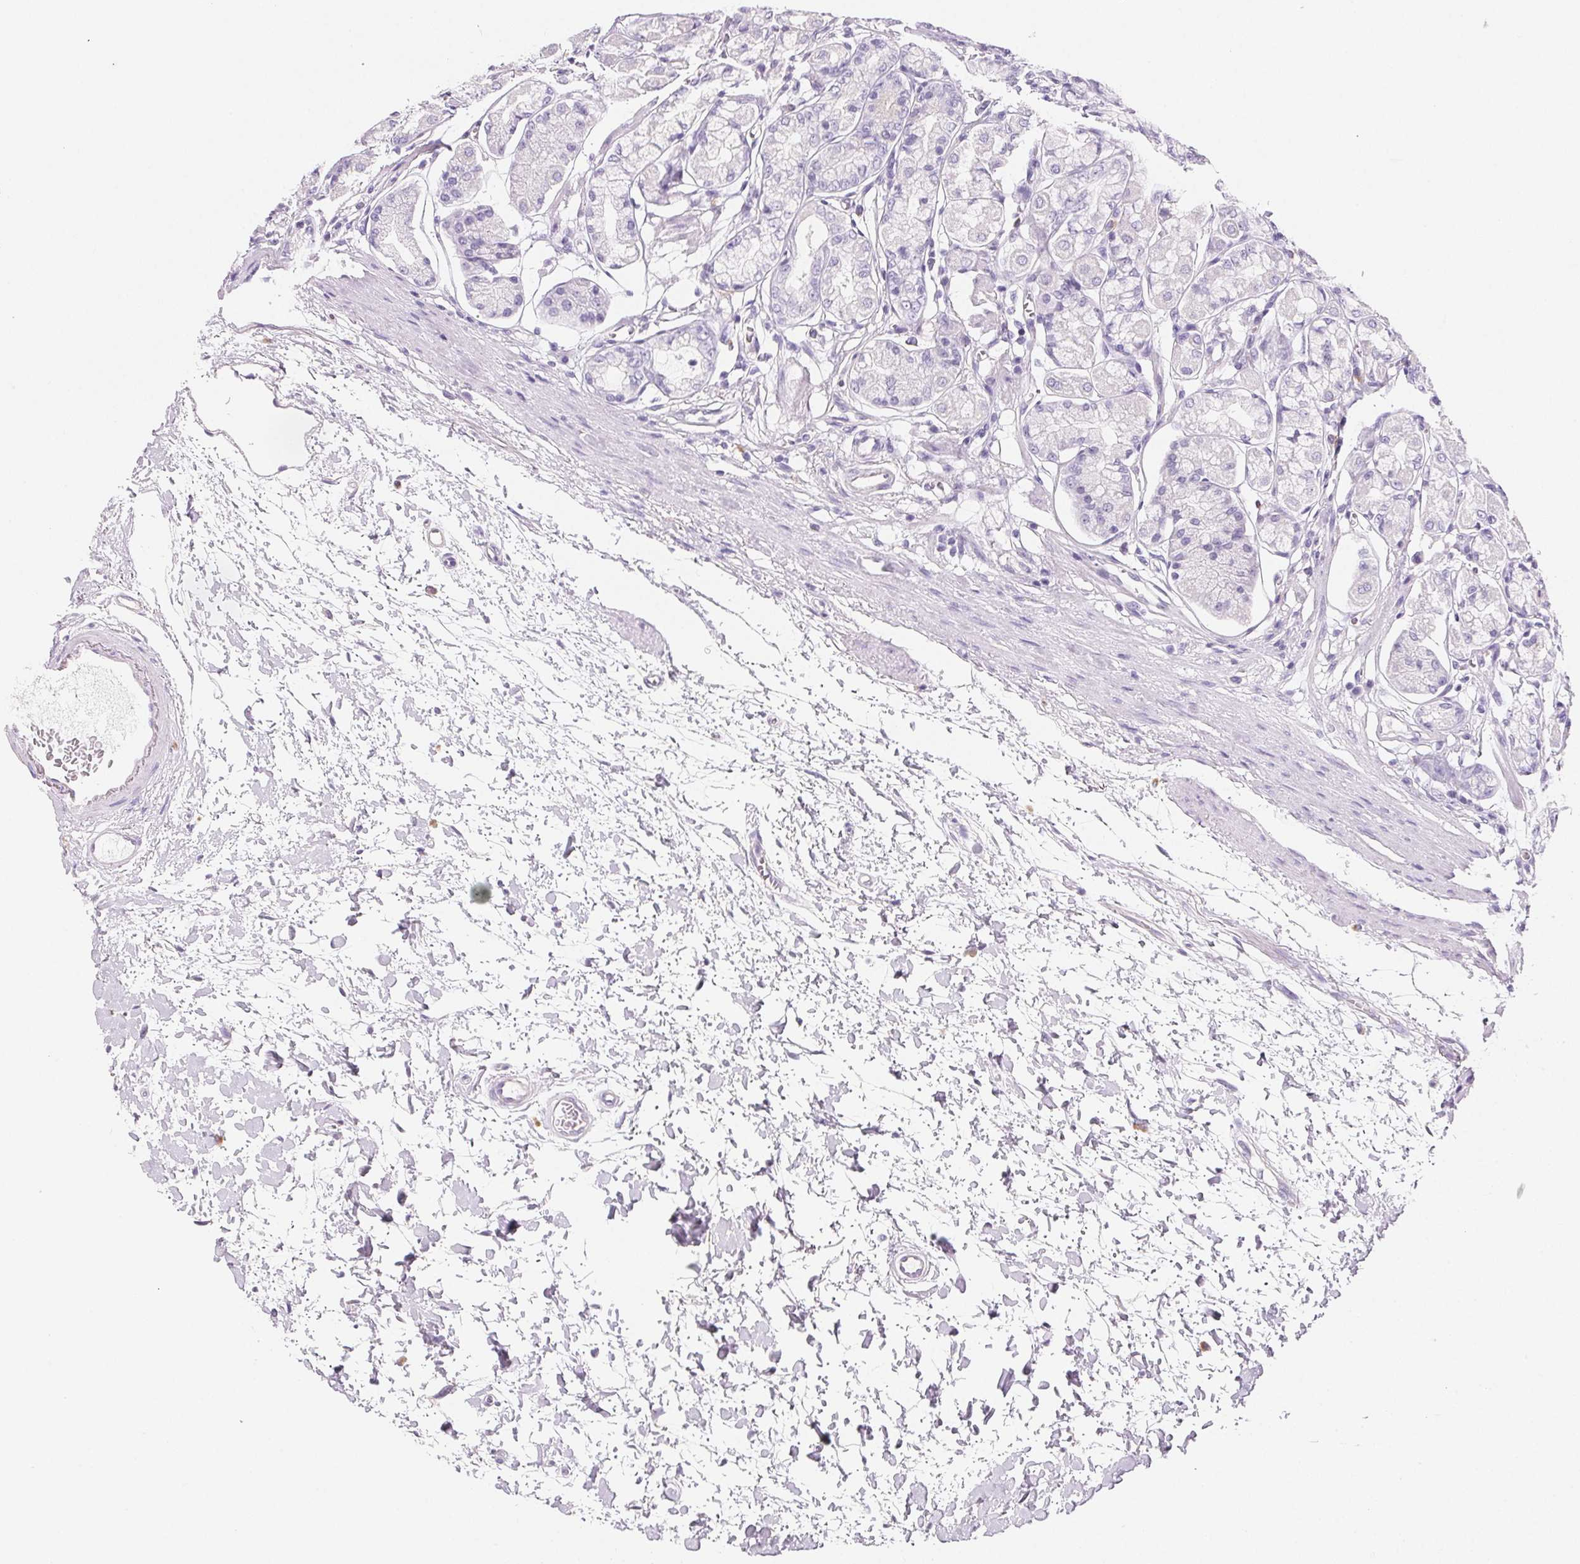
{"staining": {"intensity": "negative", "quantity": "none", "location": "none"}, "tissue": "stomach", "cell_type": "Glandular cells", "image_type": "normal", "snomed": [{"axis": "morphology", "description": "Normal tissue, NOS"}, {"axis": "topography", "description": "Stomach"}, {"axis": "topography", "description": "Stomach, lower"}], "caption": "Micrograph shows no protein expression in glandular cells of normal stomach. (Stains: DAB (3,3'-diaminobenzidine) immunohistochemistry (IHC) with hematoxylin counter stain, Microscopy: brightfield microscopy at high magnification).", "gene": "PRSS1", "patient": {"sex": "male", "age": 76}}